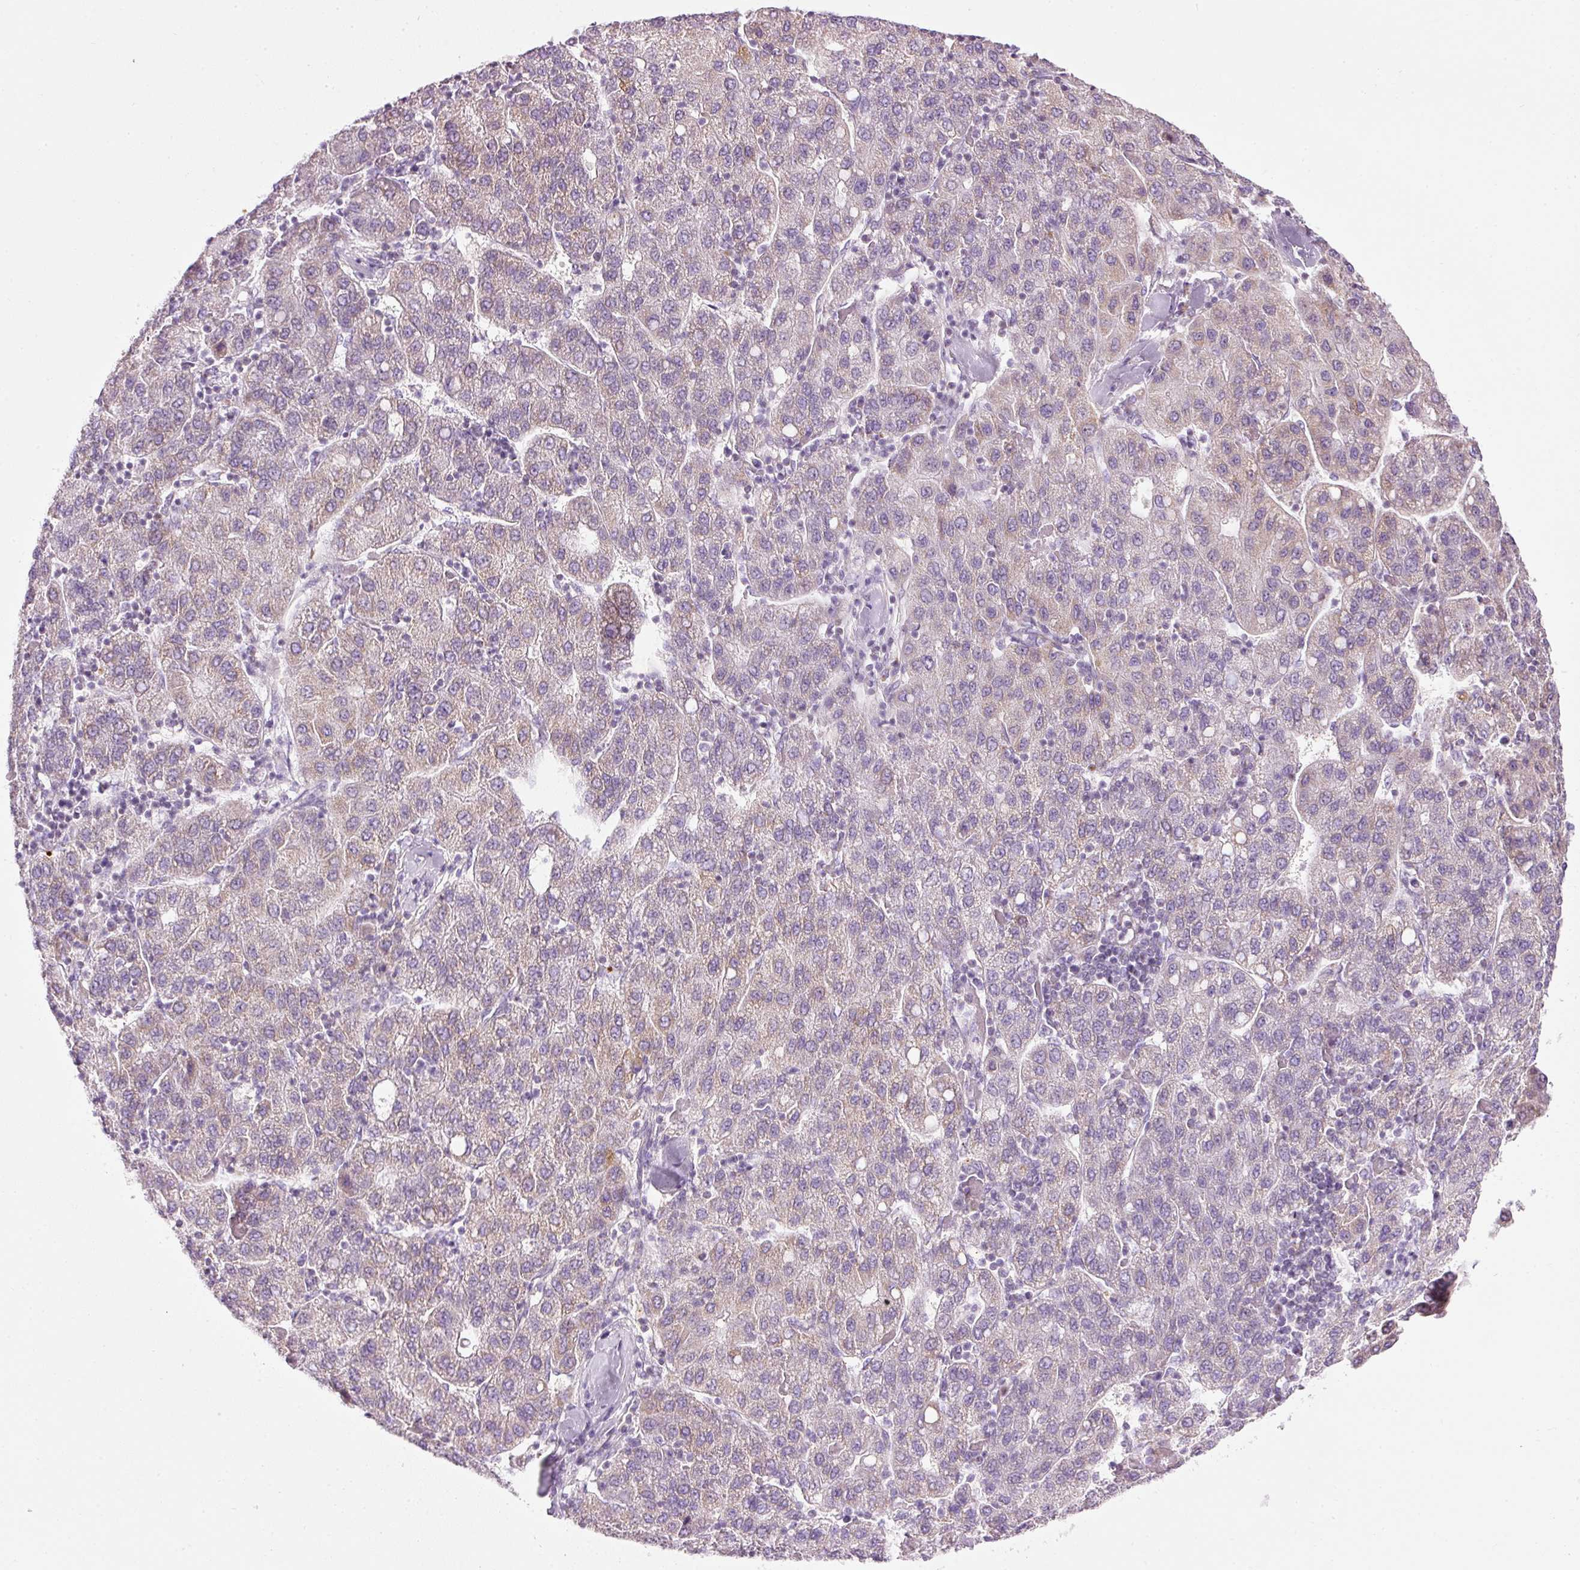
{"staining": {"intensity": "negative", "quantity": "none", "location": "none"}, "tissue": "liver cancer", "cell_type": "Tumor cells", "image_type": "cancer", "snomed": [{"axis": "morphology", "description": "Carcinoma, Hepatocellular, NOS"}, {"axis": "topography", "description": "Liver"}], "caption": "Tumor cells show no significant staining in liver hepatocellular carcinoma.", "gene": "CARD16", "patient": {"sex": "male", "age": 65}}